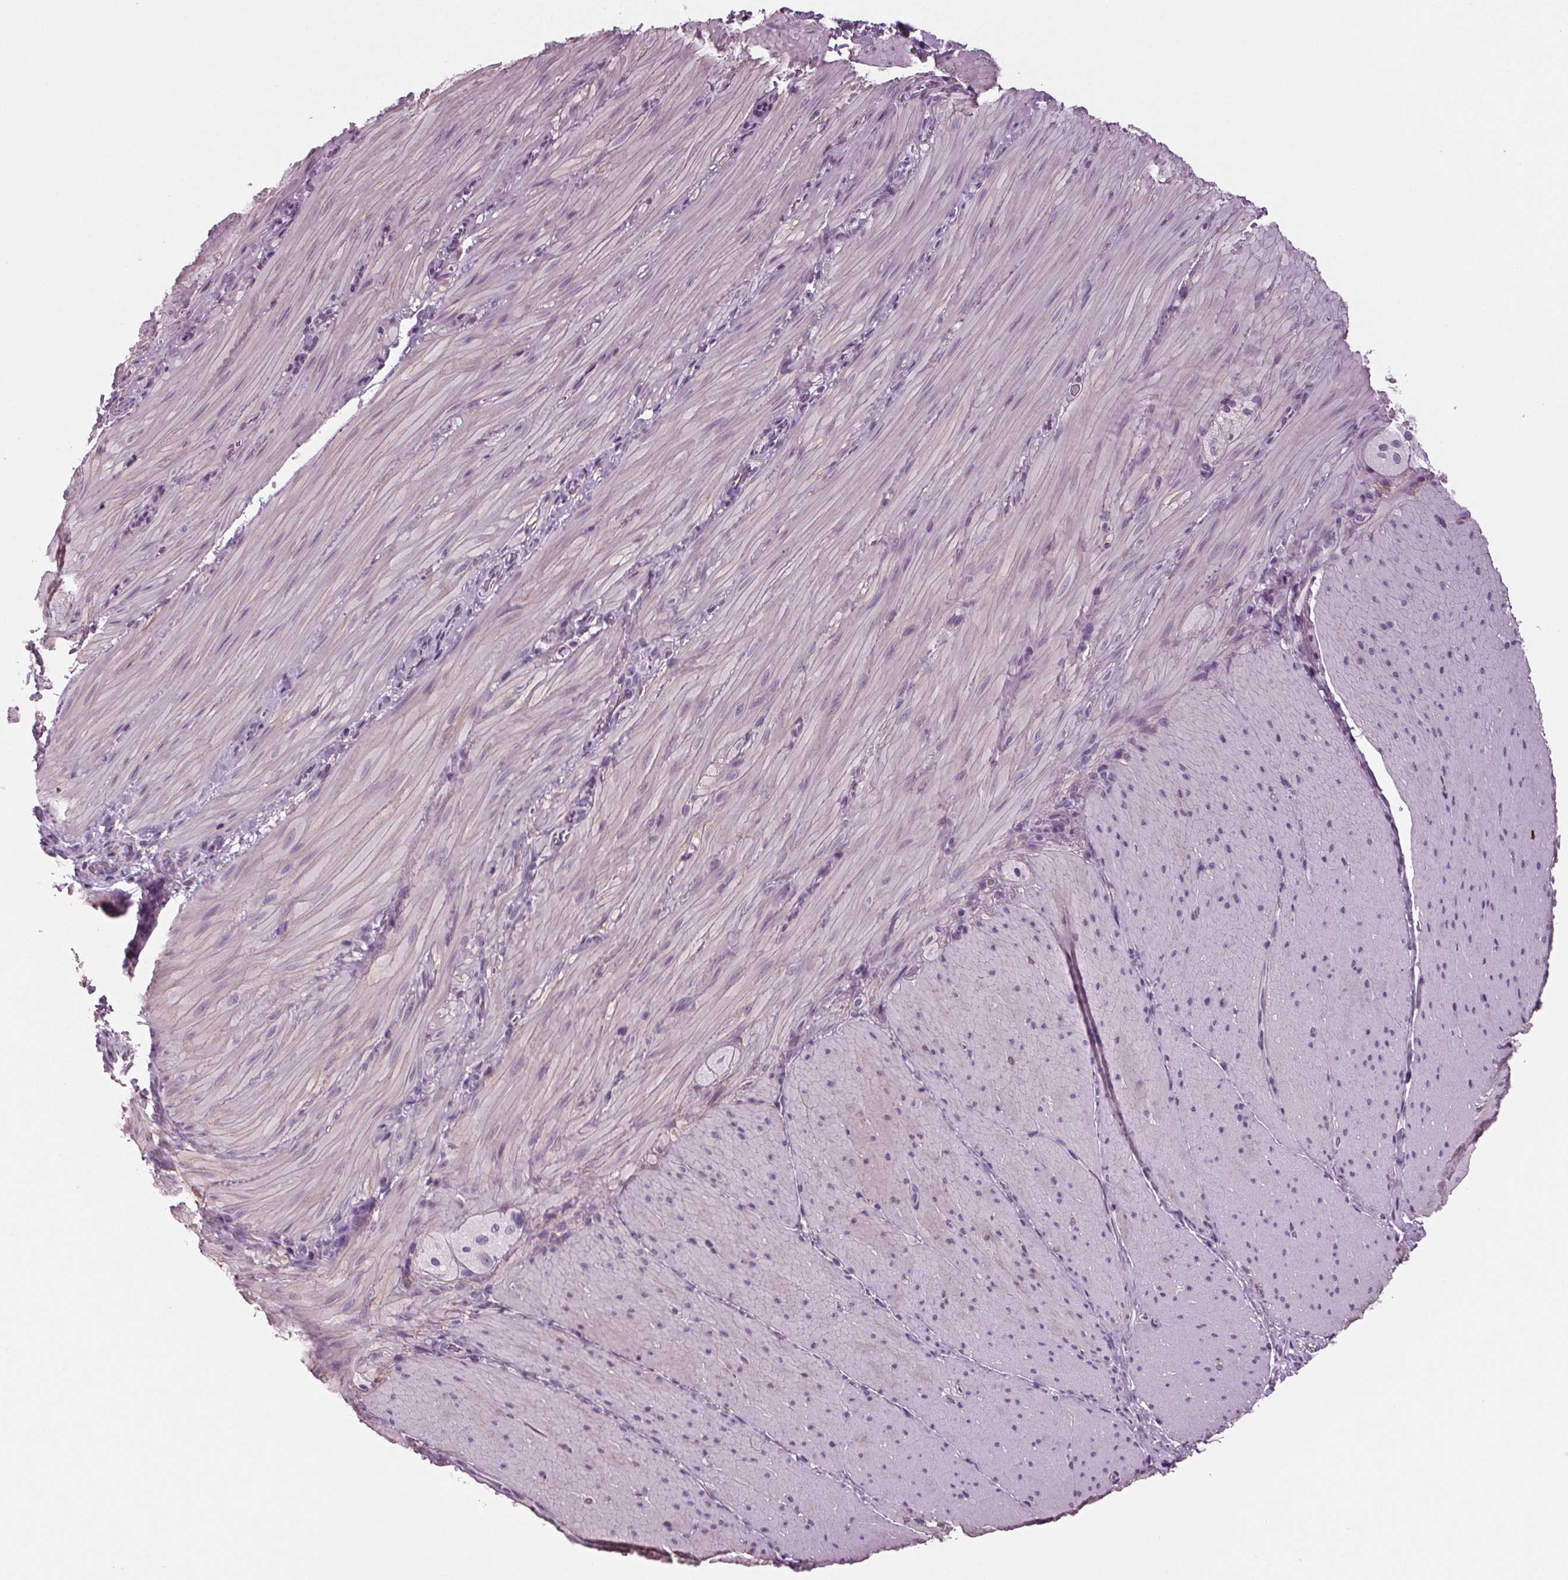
{"staining": {"intensity": "negative", "quantity": "none", "location": "none"}, "tissue": "smooth muscle", "cell_type": "Smooth muscle cells", "image_type": "normal", "snomed": [{"axis": "morphology", "description": "Normal tissue, NOS"}, {"axis": "topography", "description": "Smooth muscle"}, {"axis": "topography", "description": "Colon"}], "caption": "Immunohistochemistry of benign human smooth muscle reveals no positivity in smooth muscle cells.", "gene": "BHLHE22", "patient": {"sex": "male", "age": 73}}